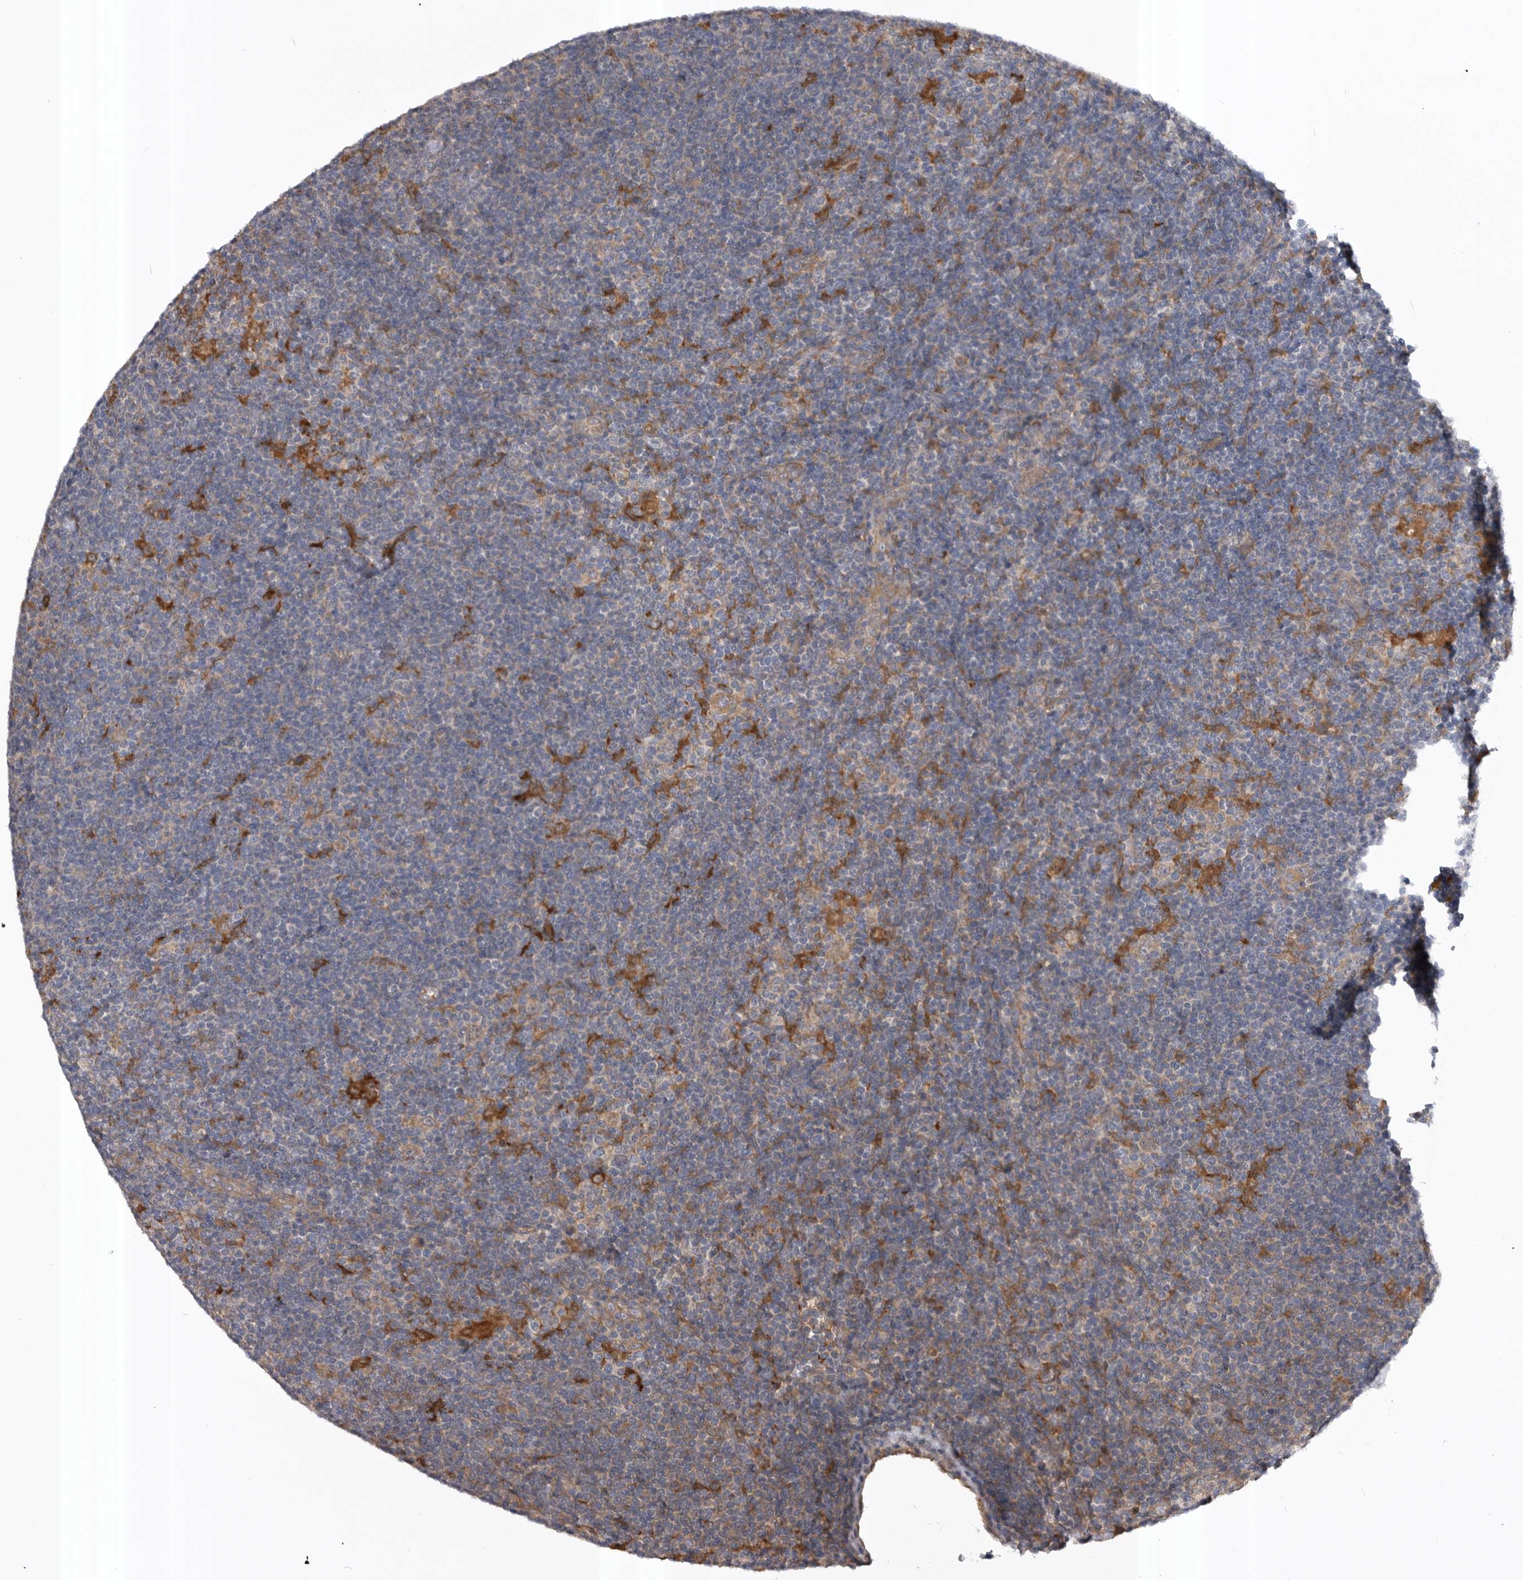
{"staining": {"intensity": "negative", "quantity": "none", "location": "none"}, "tissue": "lymphoma", "cell_type": "Tumor cells", "image_type": "cancer", "snomed": [{"axis": "morphology", "description": "Hodgkin's disease, NOS"}, {"axis": "topography", "description": "Lymph node"}], "caption": "IHC of Hodgkin's disease demonstrates no expression in tumor cells.", "gene": "RAB3GAP2", "patient": {"sex": "female", "age": 57}}